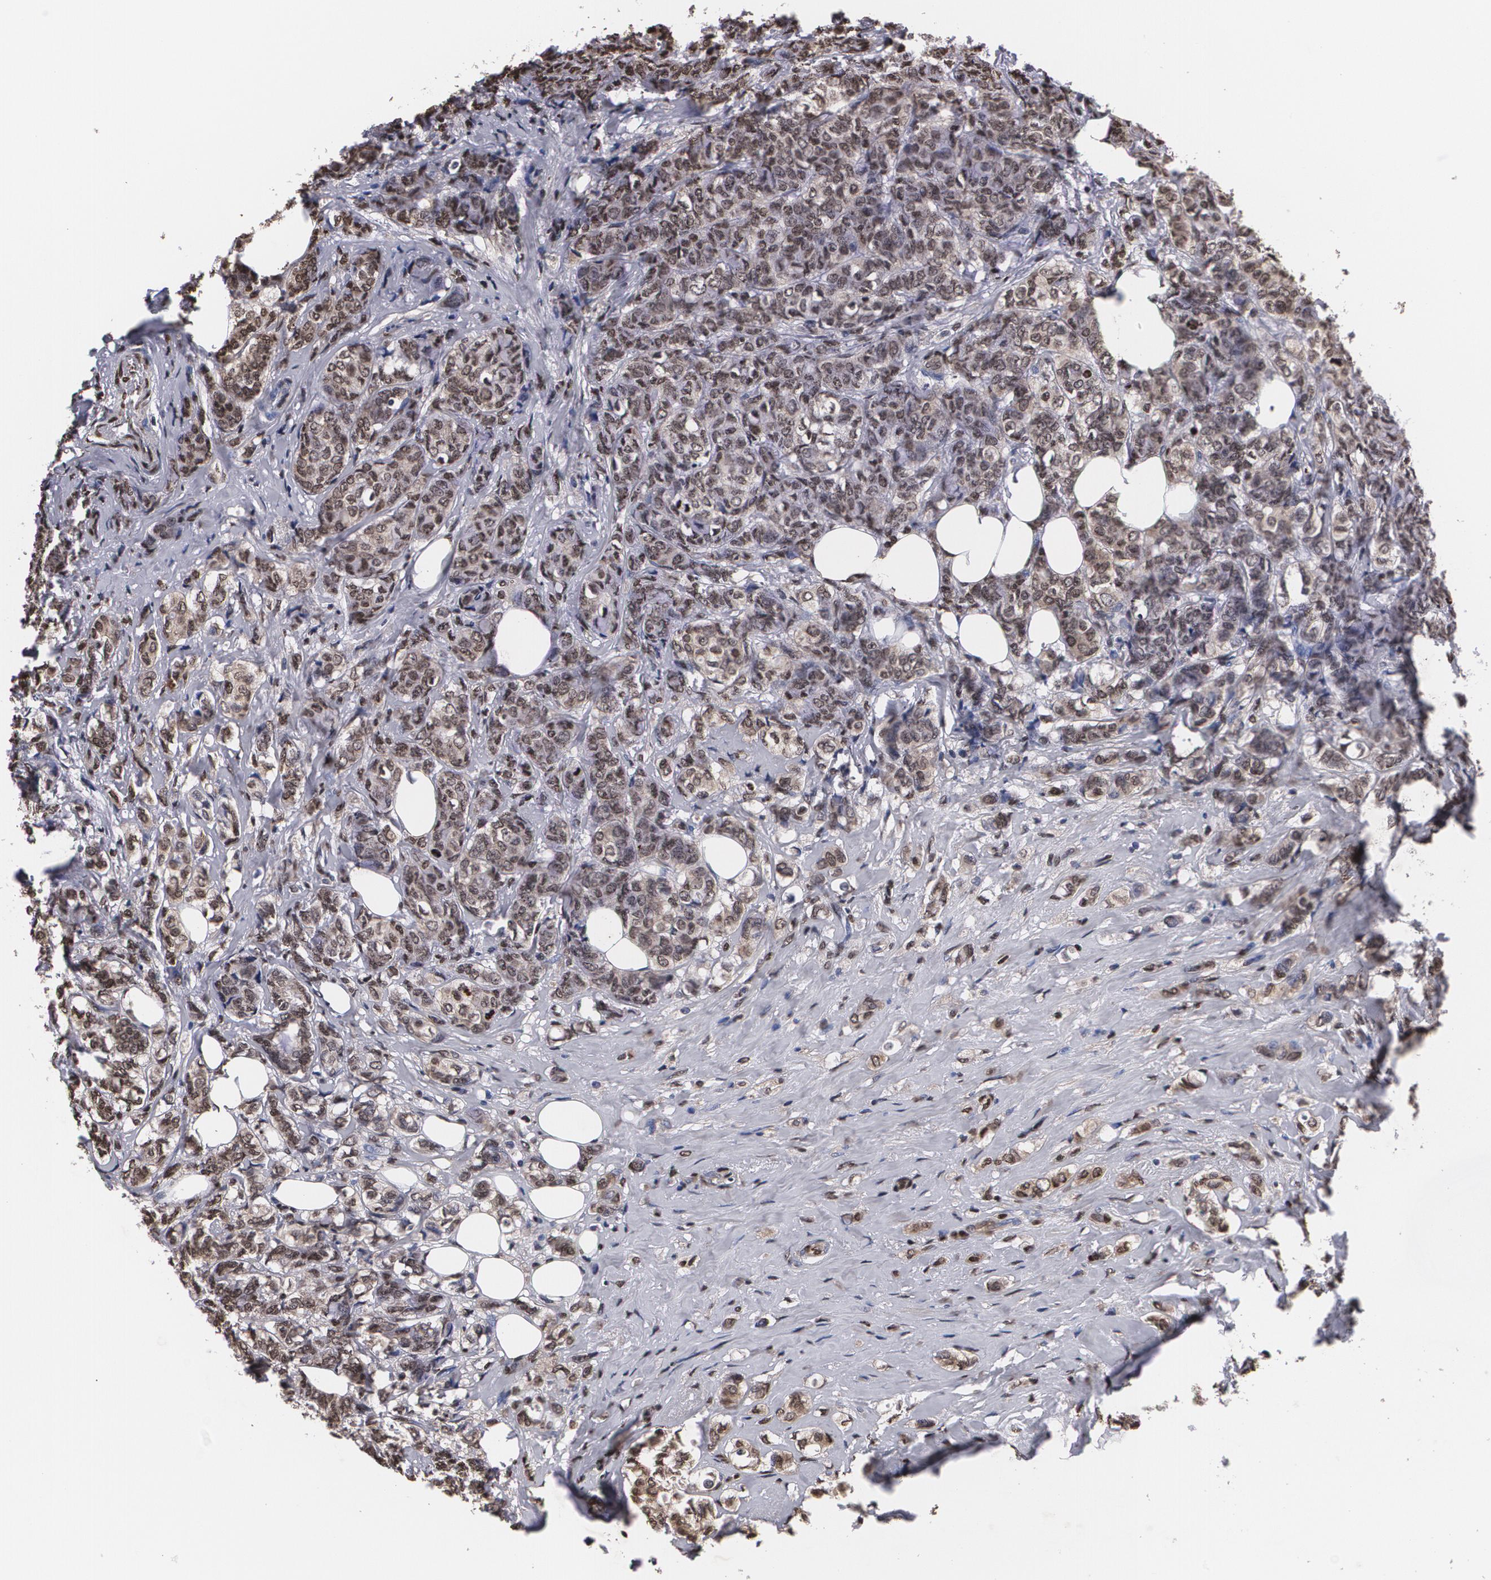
{"staining": {"intensity": "moderate", "quantity": ">75%", "location": "cytoplasmic/membranous,nuclear"}, "tissue": "breast cancer", "cell_type": "Tumor cells", "image_type": "cancer", "snomed": [{"axis": "morphology", "description": "Lobular carcinoma"}, {"axis": "topography", "description": "Breast"}], "caption": "Breast cancer stained with a protein marker demonstrates moderate staining in tumor cells.", "gene": "MVP", "patient": {"sex": "female", "age": 60}}